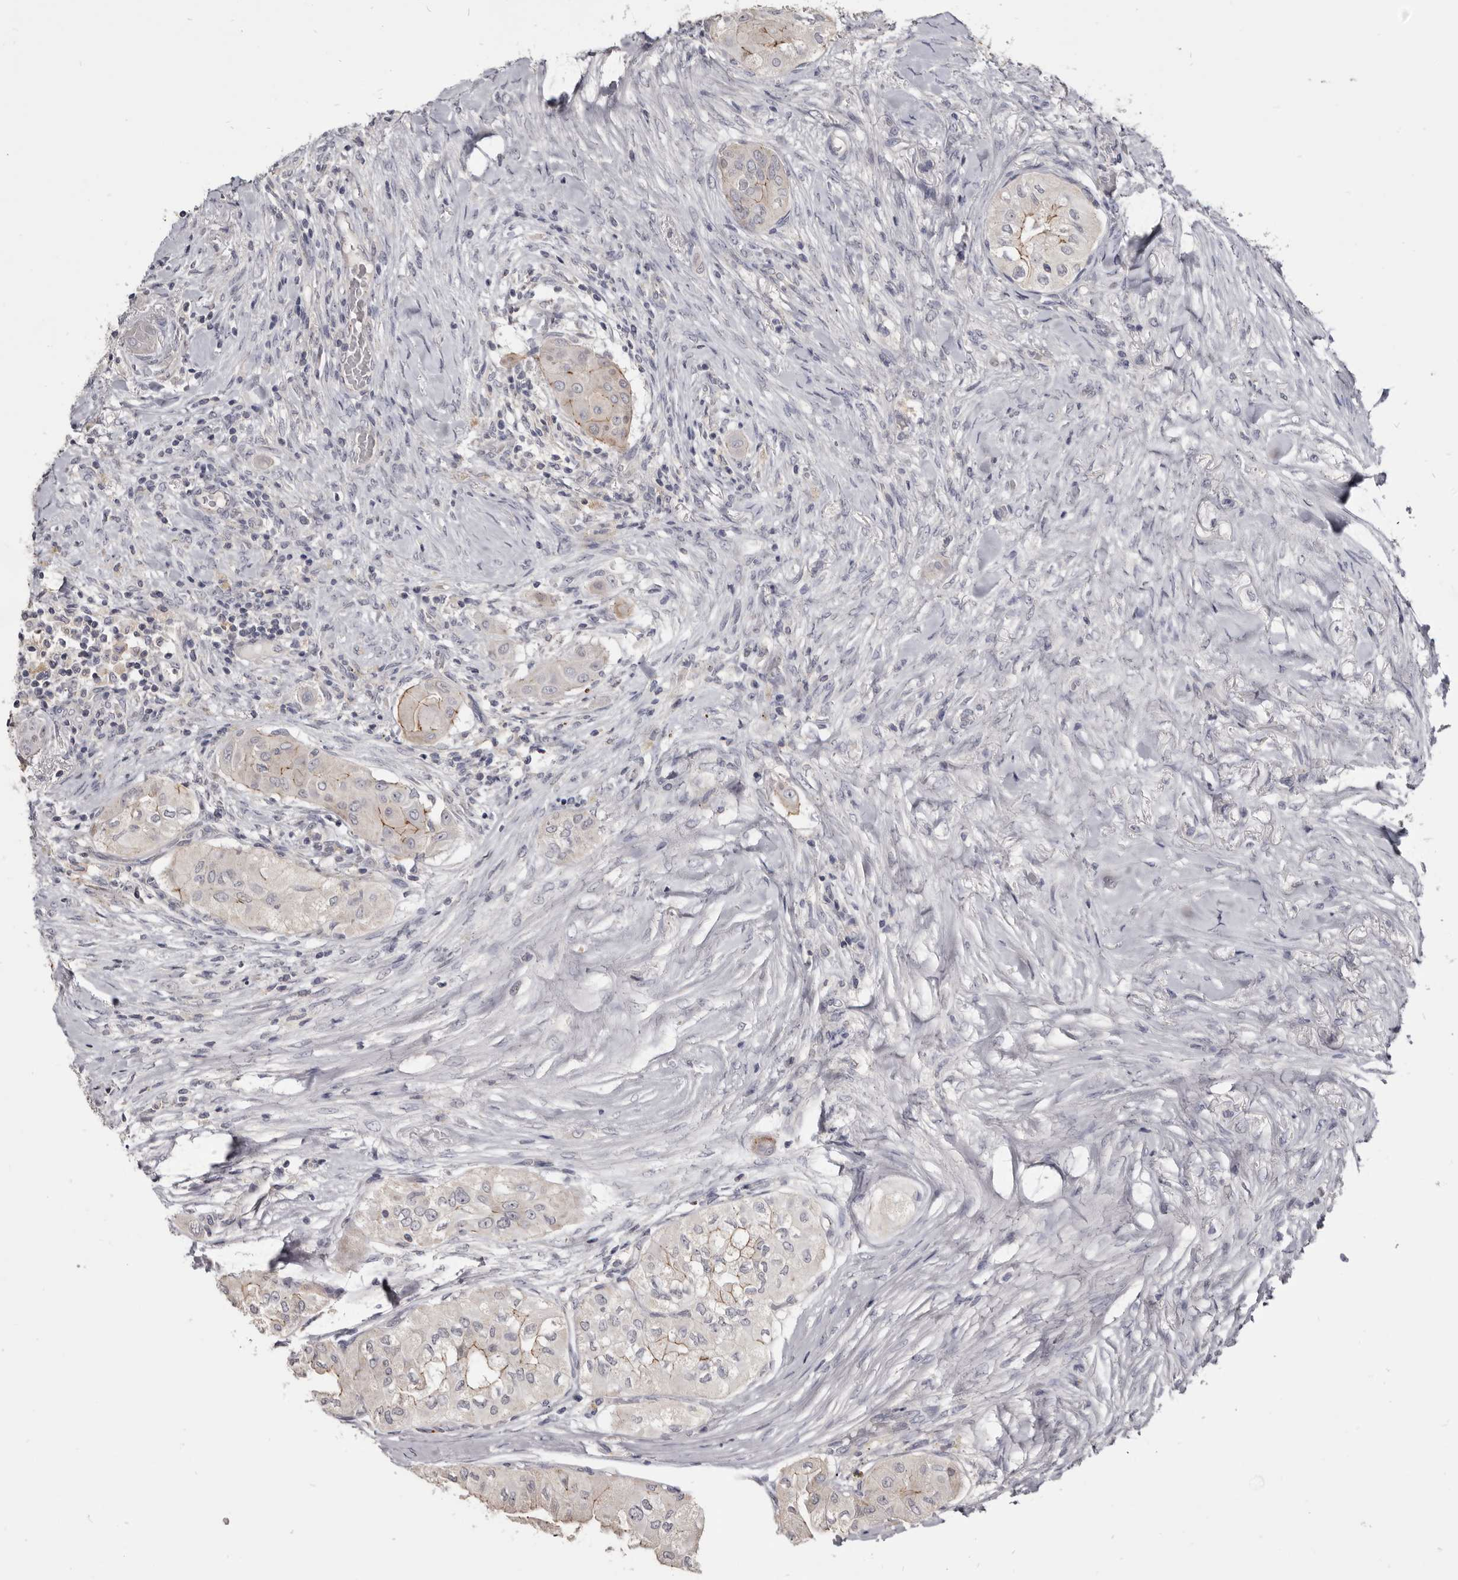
{"staining": {"intensity": "moderate", "quantity": "<25%", "location": "cytoplasmic/membranous"}, "tissue": "thyroid cancer", "cell_type": "Tumor cells", "image_type": "cancer", "snomed": [{"axis": "morphology", "description": "Papillary adenocarcinoma, NOS"}, {"axis": "topography", "description": "Thyroid gland"}], "caption": "IHC (DAB) staining of thyroid cancer exhibits moderate cytoplasmic/membranous protein staining in about <25% of tumor cells.", "gene": "CGN", "patient": {"sex": "female", "age": 59}}